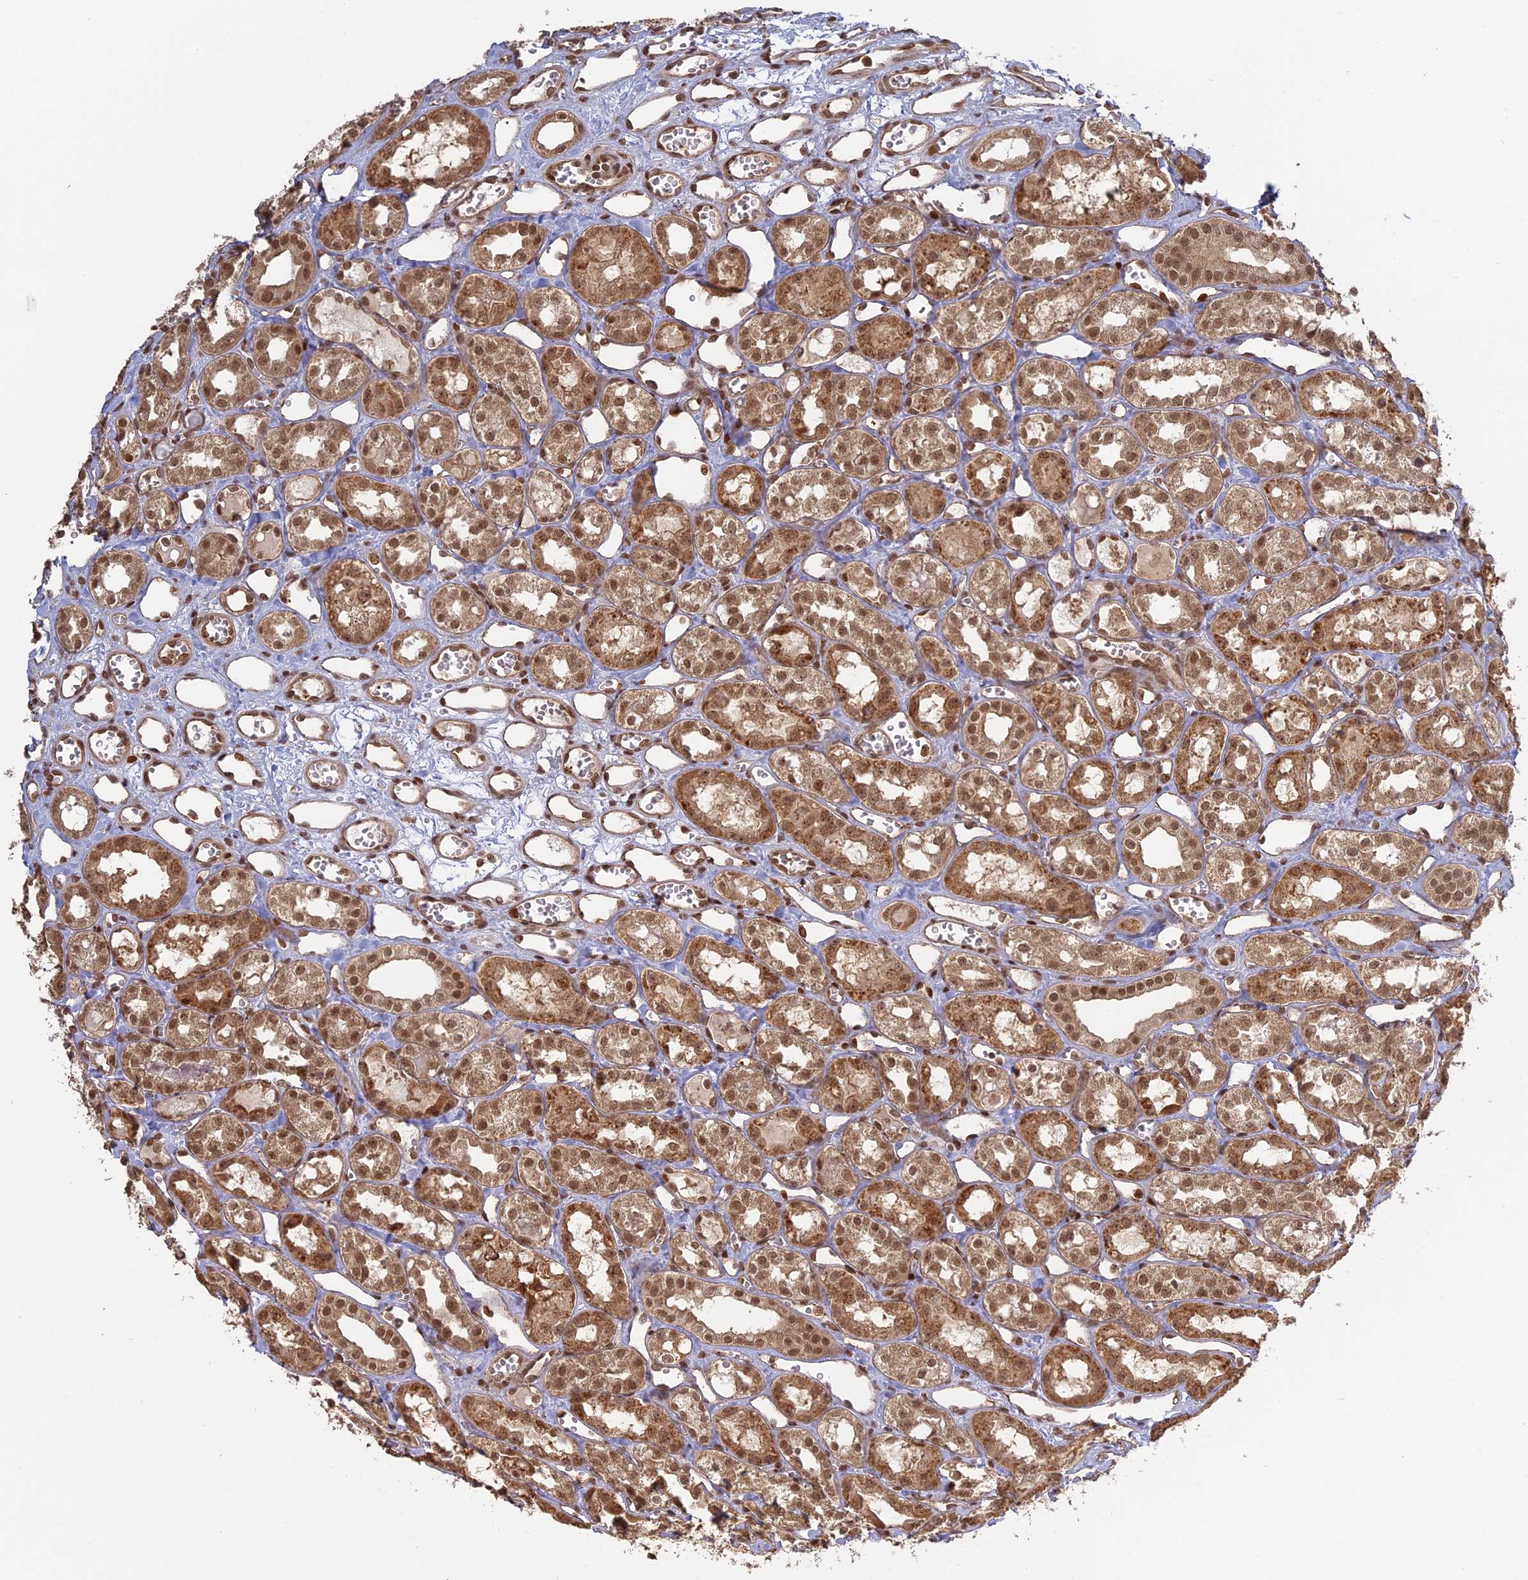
{"staining": {"intensity": "moderate", "quantity": ">75%", "location": "cytoplasmic/membranous,nuclear"}, "tissue": "kidney", "cell_type": "Cells in glomeruli", "image_type": "normal", "snomed": [{"axis": "morphology", "description": "Normal tissue, NOS"}, {"axis": "topography", "description": "Kidney"}], "caption": "Protein expression by immunohistochemistry reveals moderate cytoplasmic/membranous,nuclear positivity in about >75% of cells in glomeruli in benign kidney.", "gene": "PKIG", "patient": {"sex": "male", "age": 16}}